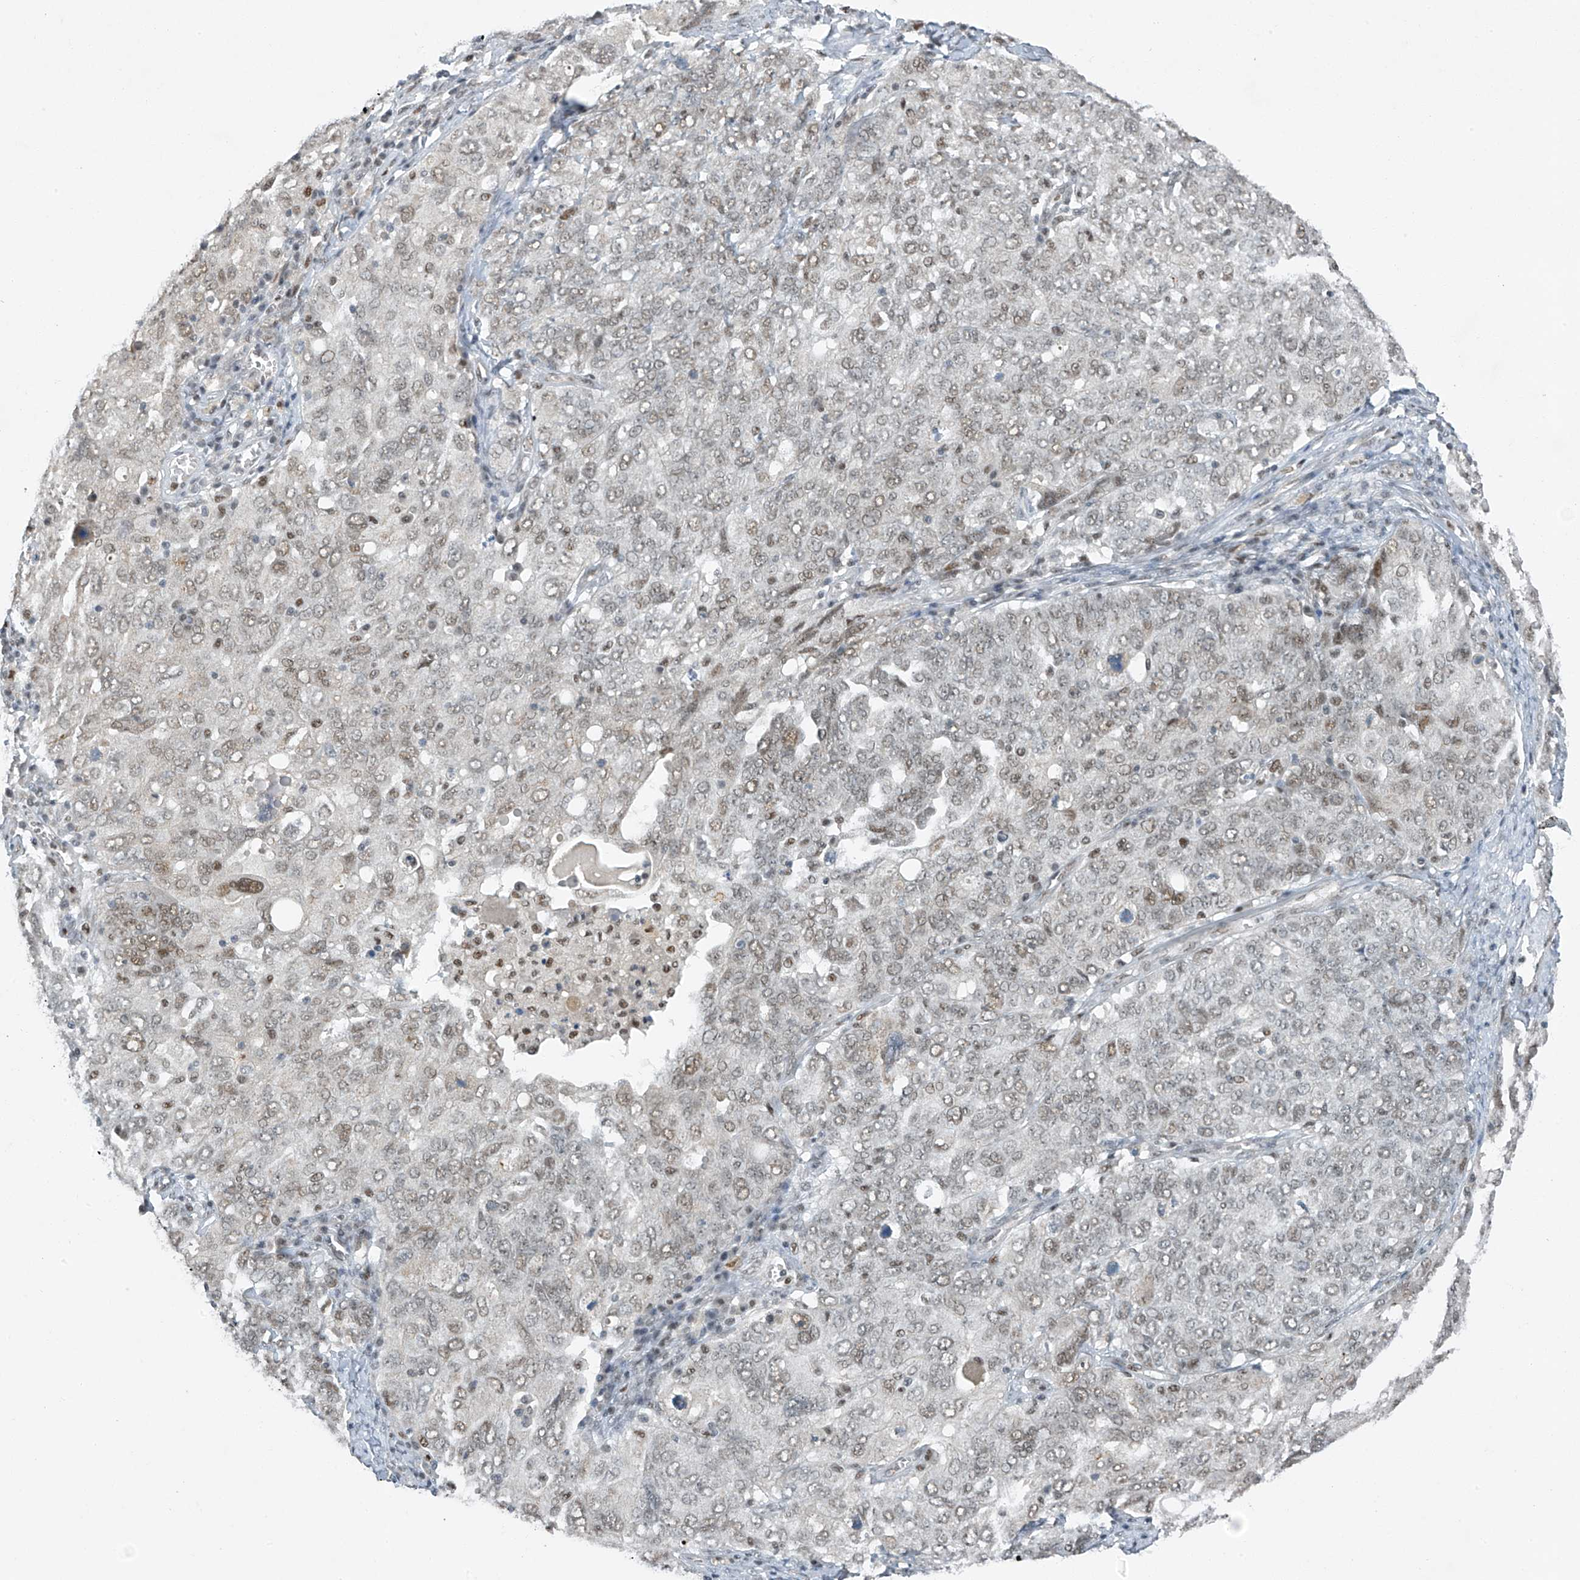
{"staining": {"intensity": "moderate", "quantity": ">75%", "location": "nuclear"}, "tissue": "ovarian cancer", "cell_type": "Tumor cells", "image_type": "cancer", "snomed": [{"axis": "morphology", "description": "Carcinoma, endometroid"}, {"axis": "topography", "description": "Ovary"}], "caption": "Immunohistochemical staining of ovarian cancer (endometroid carcinoma) exhibits medium levels of moderate nuclear protein positivity in about >75% of tumor cells. The protein is shown in brown color, while the nuclei are stained blue.", "gene": "TAF8", "patient": {"sex": "female", "age": 62}}